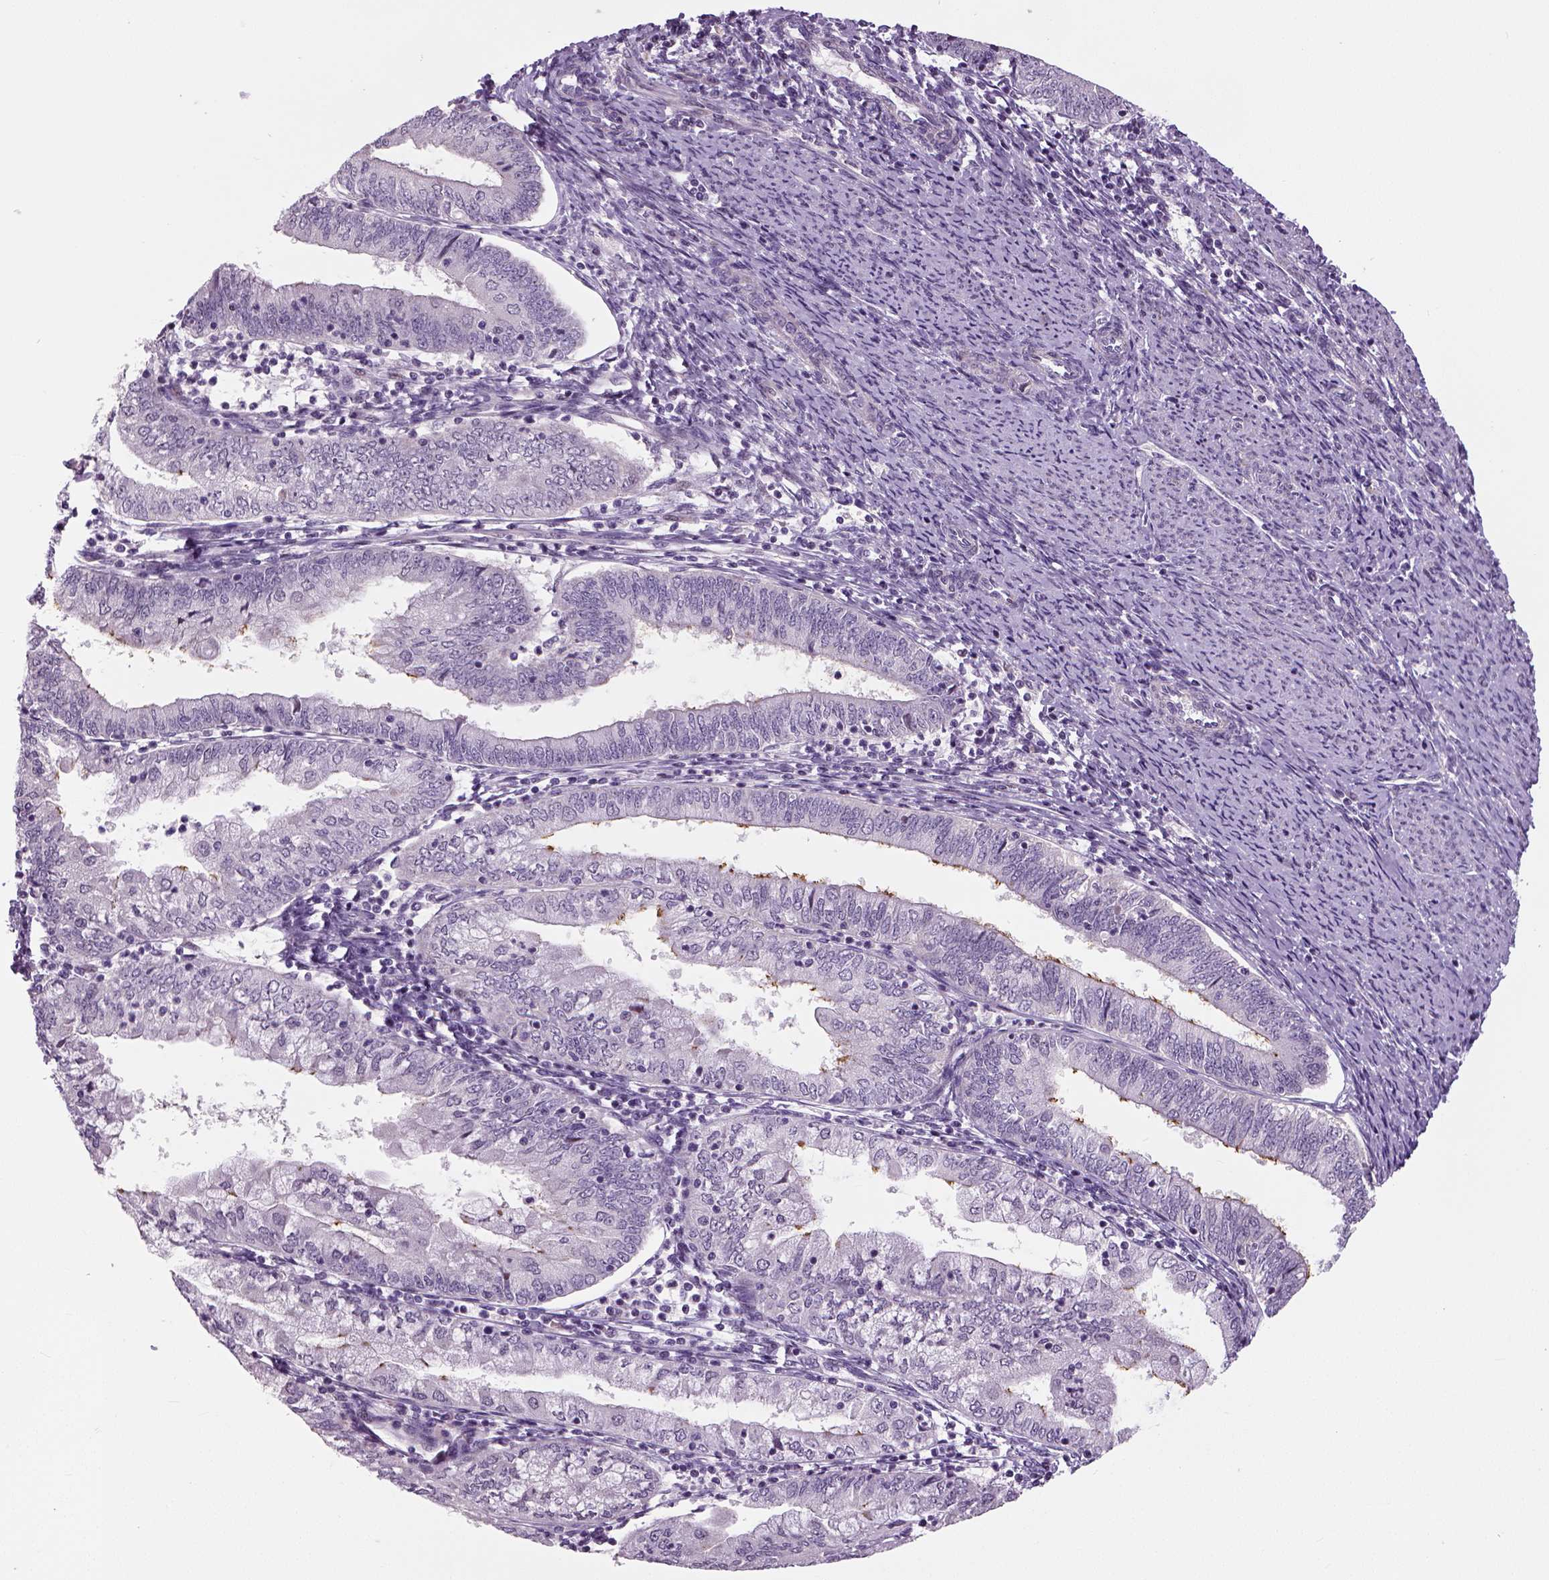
{"staining": {"intensity": "negative", "quantity": "none", "location": "none"}, "tissue": "endometrial cancer", "cell_type": "Tumor cells", "image_type": "cancer", "snomed": [{"axis": "morphology", "description": "Adenocarcinoma, NOS"}, {"axis": "topography", "description": "Endometrium"}], "caption": "DAB immunohistochemical staining of human endometrial cancer displays no significant positivity in tumor cells.", "gene": "NECAB1", "patient": {"sex": "female", "age": 55}}